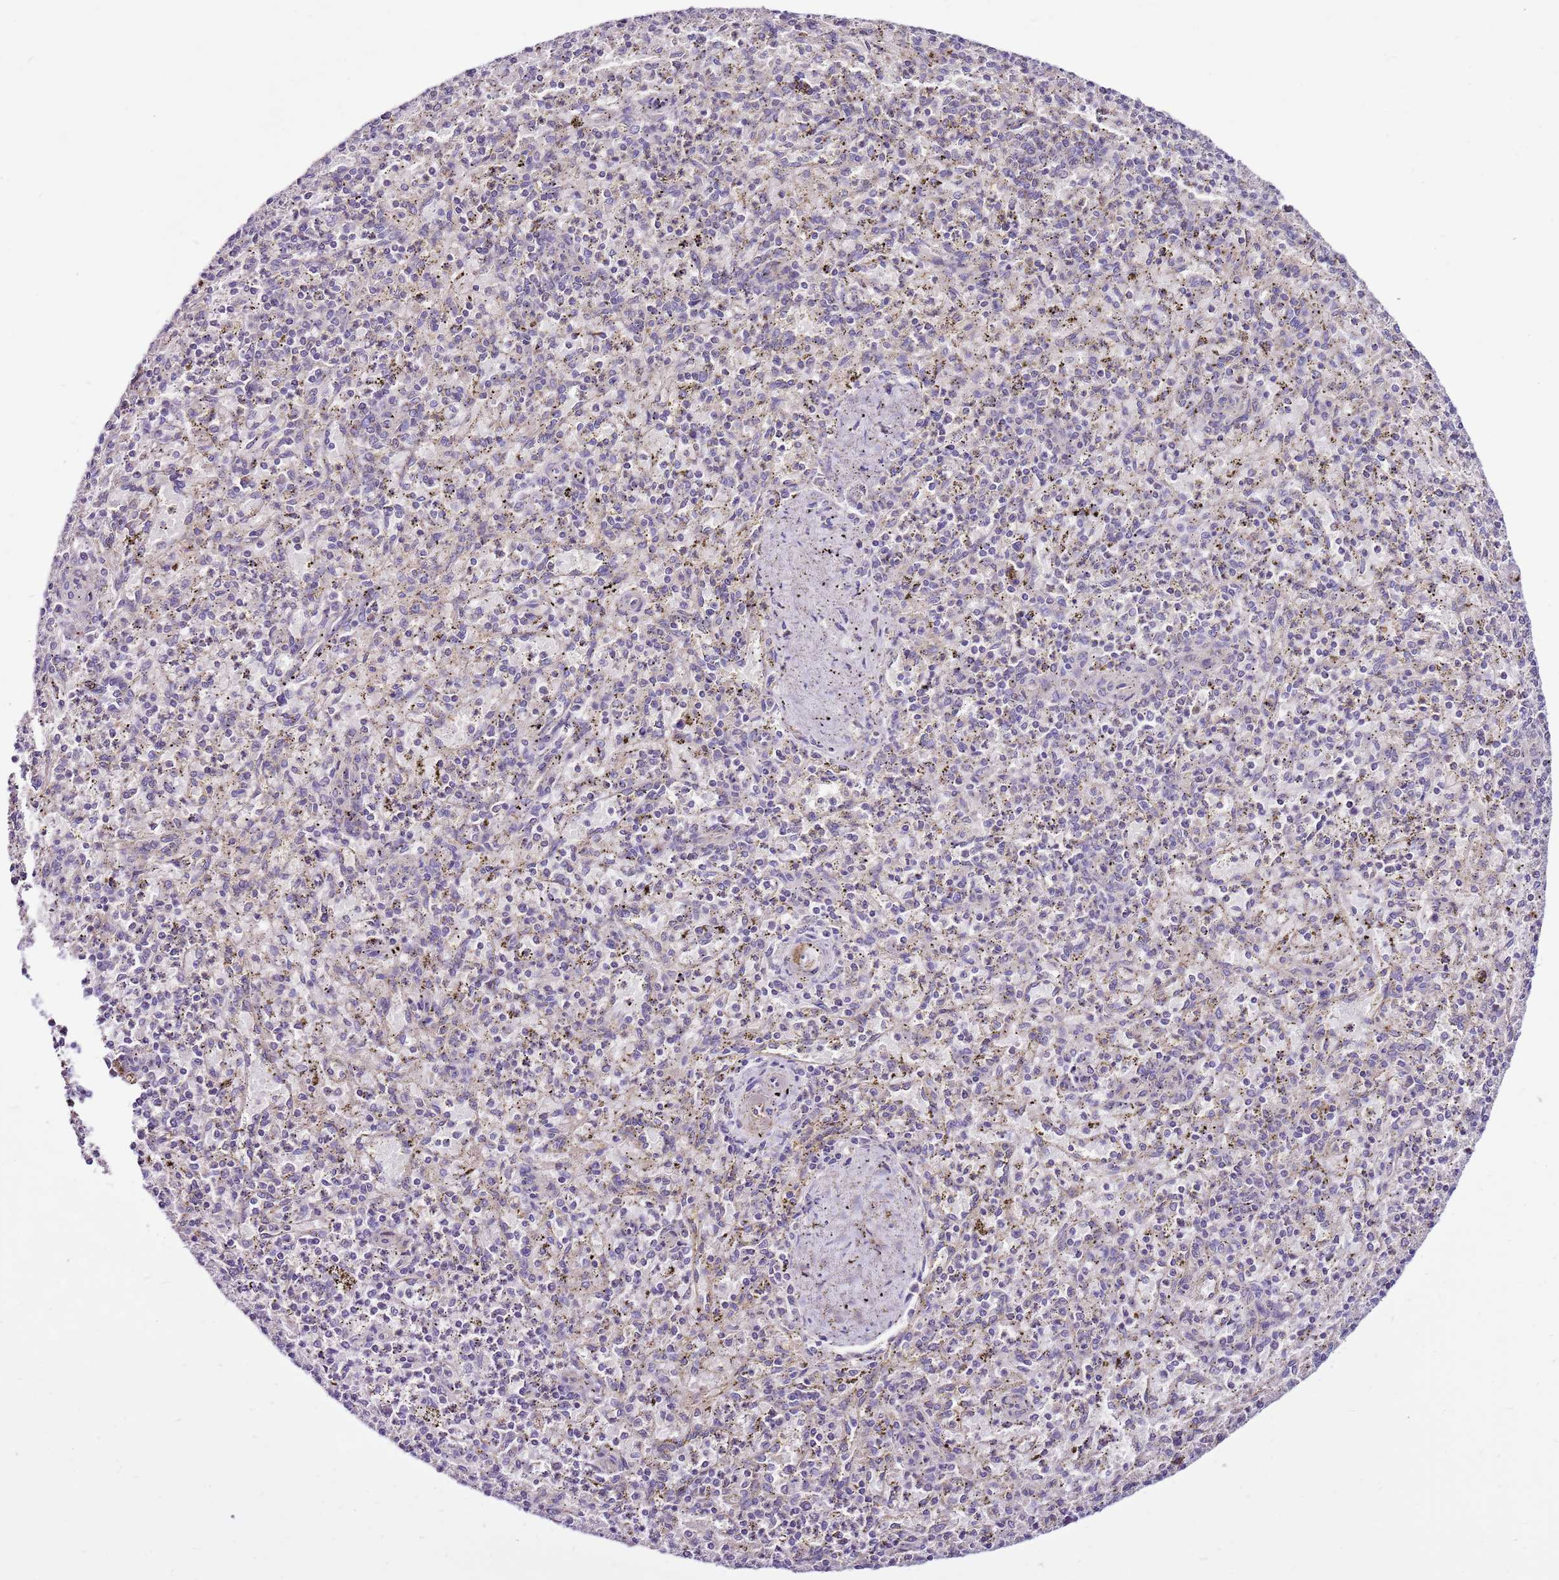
{"staining": {"intensity": "weak", "quantity": "<25%", "location": "cytoplasmic/membranous"}, "tissue": "spleen", "cell_type": "Cells in red pulp", "image_type": "normal", "snomed": [{"axis": "morphology", "description": "Normal tissue, NOS"}, {"axis": "topography", "description": "Spleen"}], "caption": "Spleen was stained to show a protein in brown. There is no significant staining in cells in red pulp. The staining was performed using DAB (3,3'-diaminobenzidine) to visualize the protein expression in brown, while the nuclei were stained in blue with hematoxylin (Magnification: 20x).", "gene": "SMG1", "patient": {"sex": "male", "age": 72}}